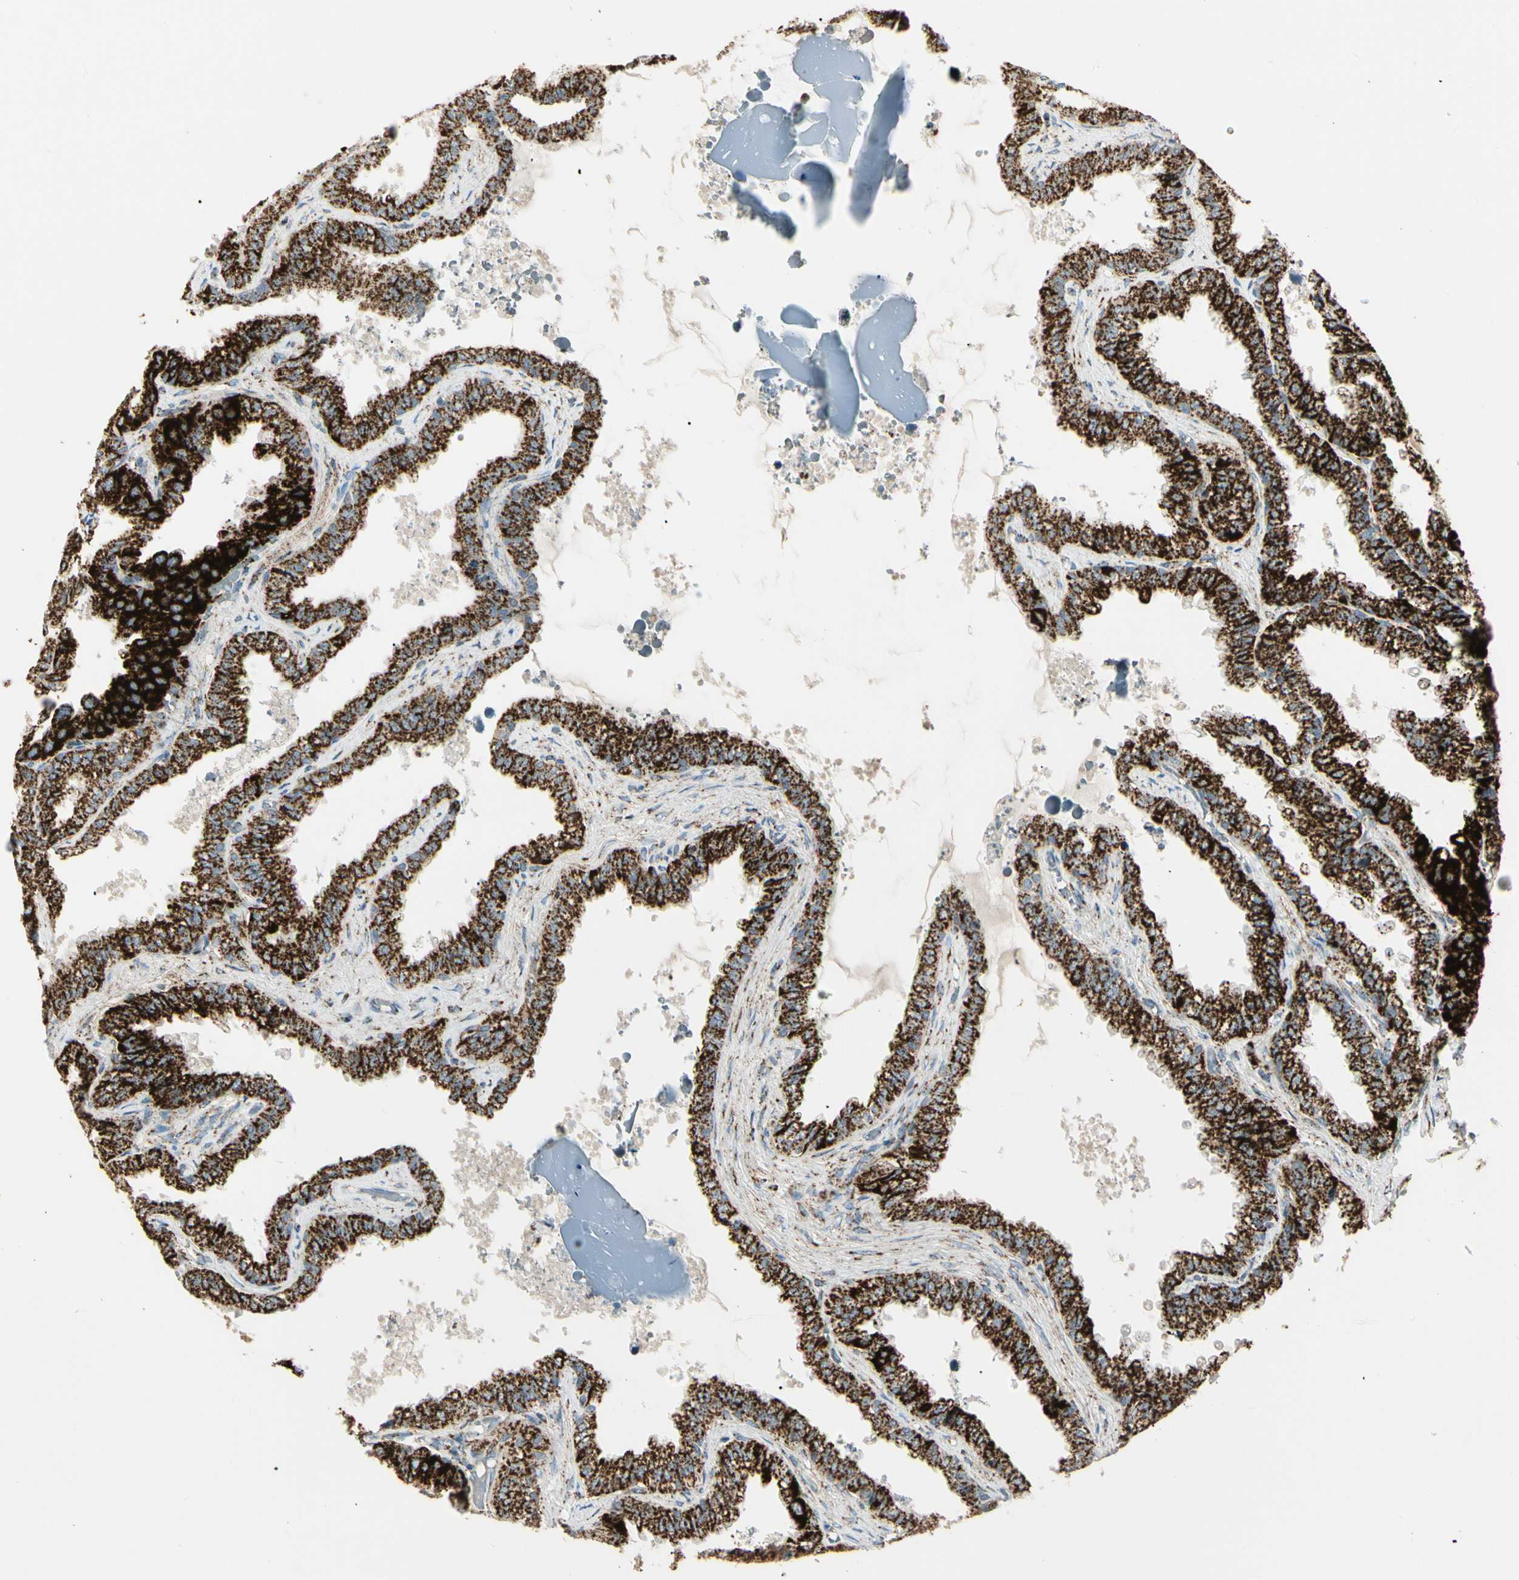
{"staining": {"intensity": "strong", "quantity": ">75%", "location": "cytoplasmic/membranous"}, "tissue": "seminal vesicle", "cell_type": "Glandular cells", "image_type": "normal", "snomed": [{"axis": "morphology", "description": "Normal tissue, NOS"}, {"axis": "topography", "description": "Seminal veicle"}], "caption": "Glandular cells show high levels of strong cytoplasmic/membranous expression in approximately >75% of cells in unremarkable seminal vesicle.", "gene": "ME2", "patient": {"sex": "male", "age": 46}}